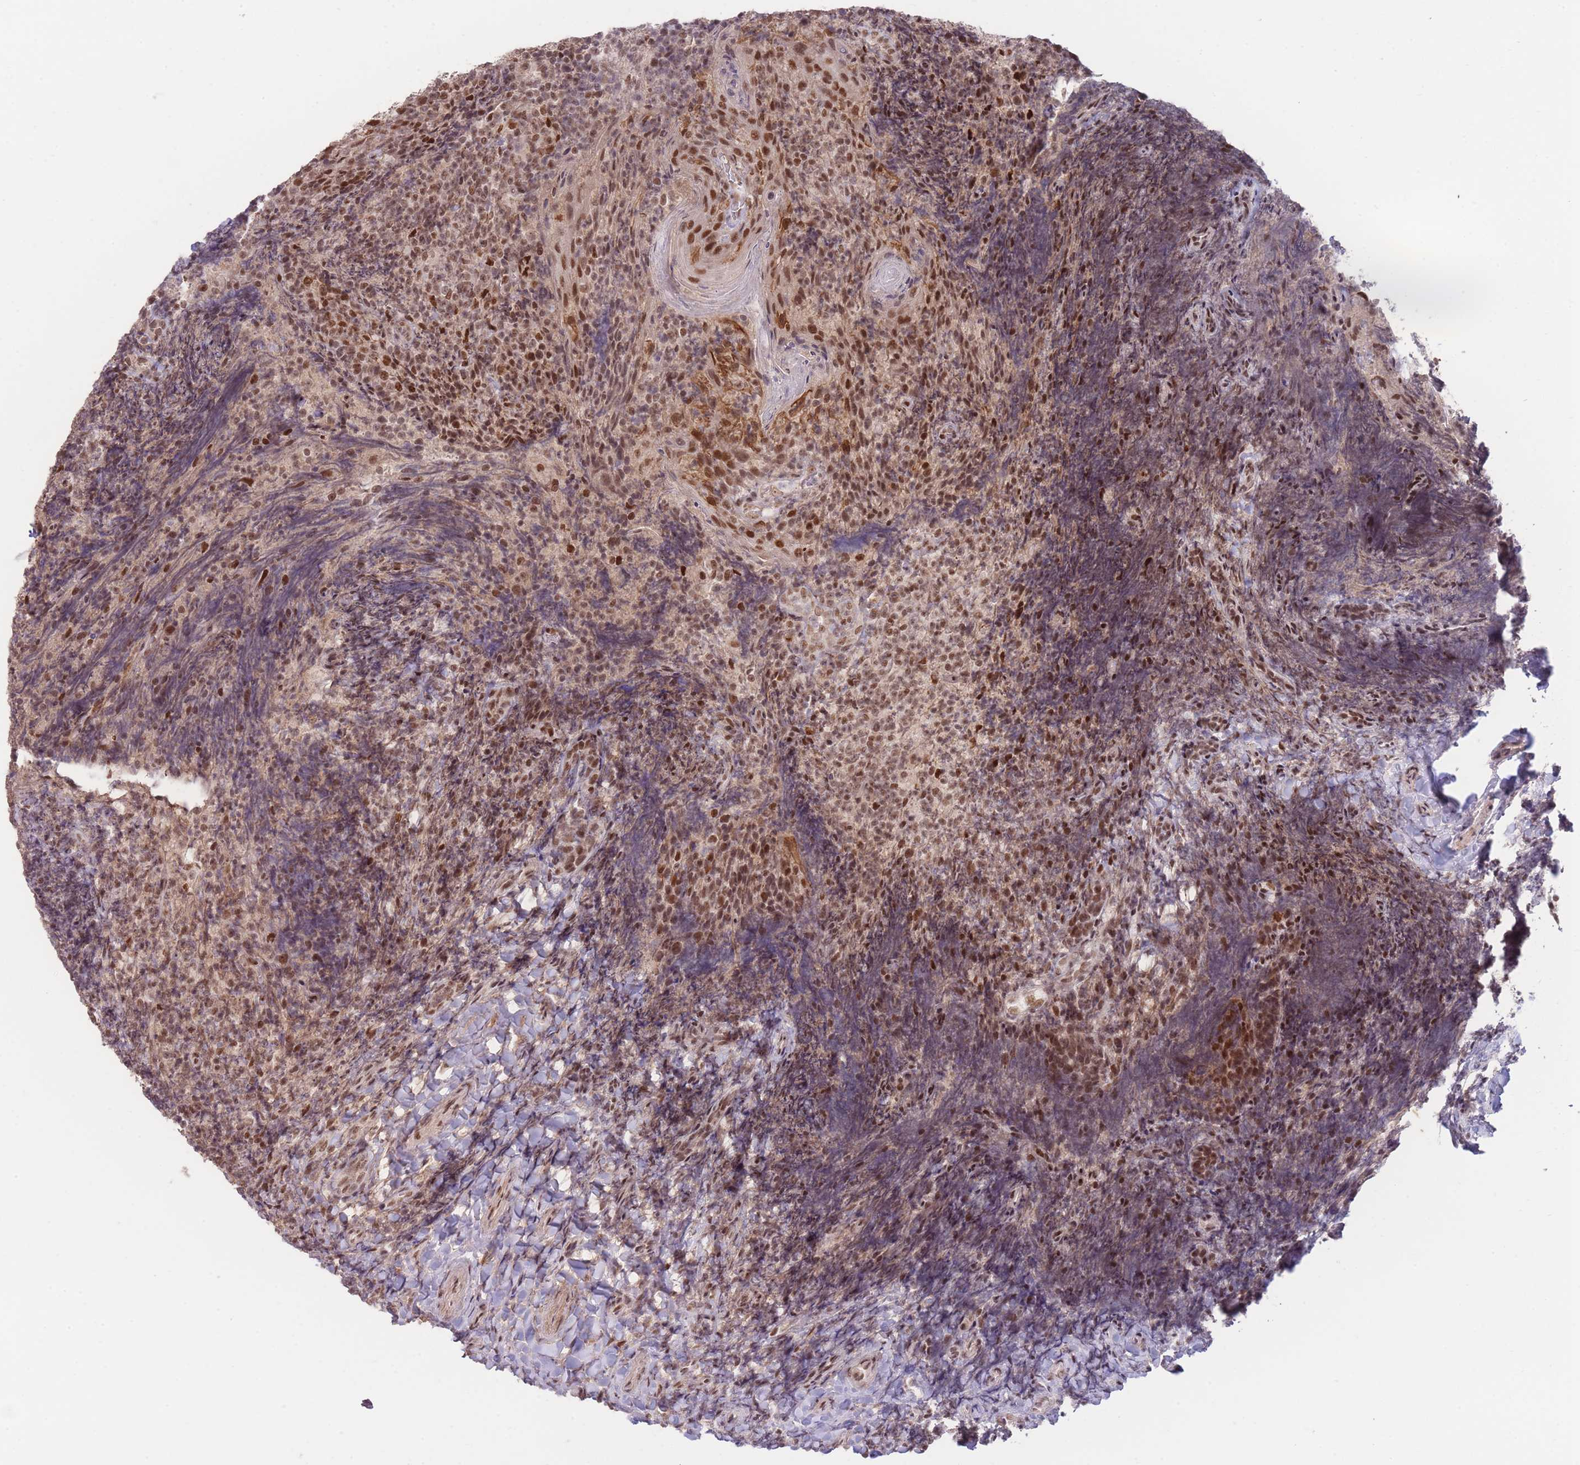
{"staining": {"intensity": "moderate", "quantity": ">75%", "location": "nuclear"}, "tissue": "tonsil", "cell_type": "Germinal center cells", "image_type": "normal", "snomed": [{"axis": "morphology", "description": "Normal tissue, NOS"}, {"axis": "topography", "description": "Tonsil"}], "caption": "About >75% of germinal center cells in unremarkable tonsil demonstrate moderate nuclear protein expression as visualized by brown immunohistochemical staining.", "gene": "CARD8", "patient": {"sex": "female", "age": 10}}